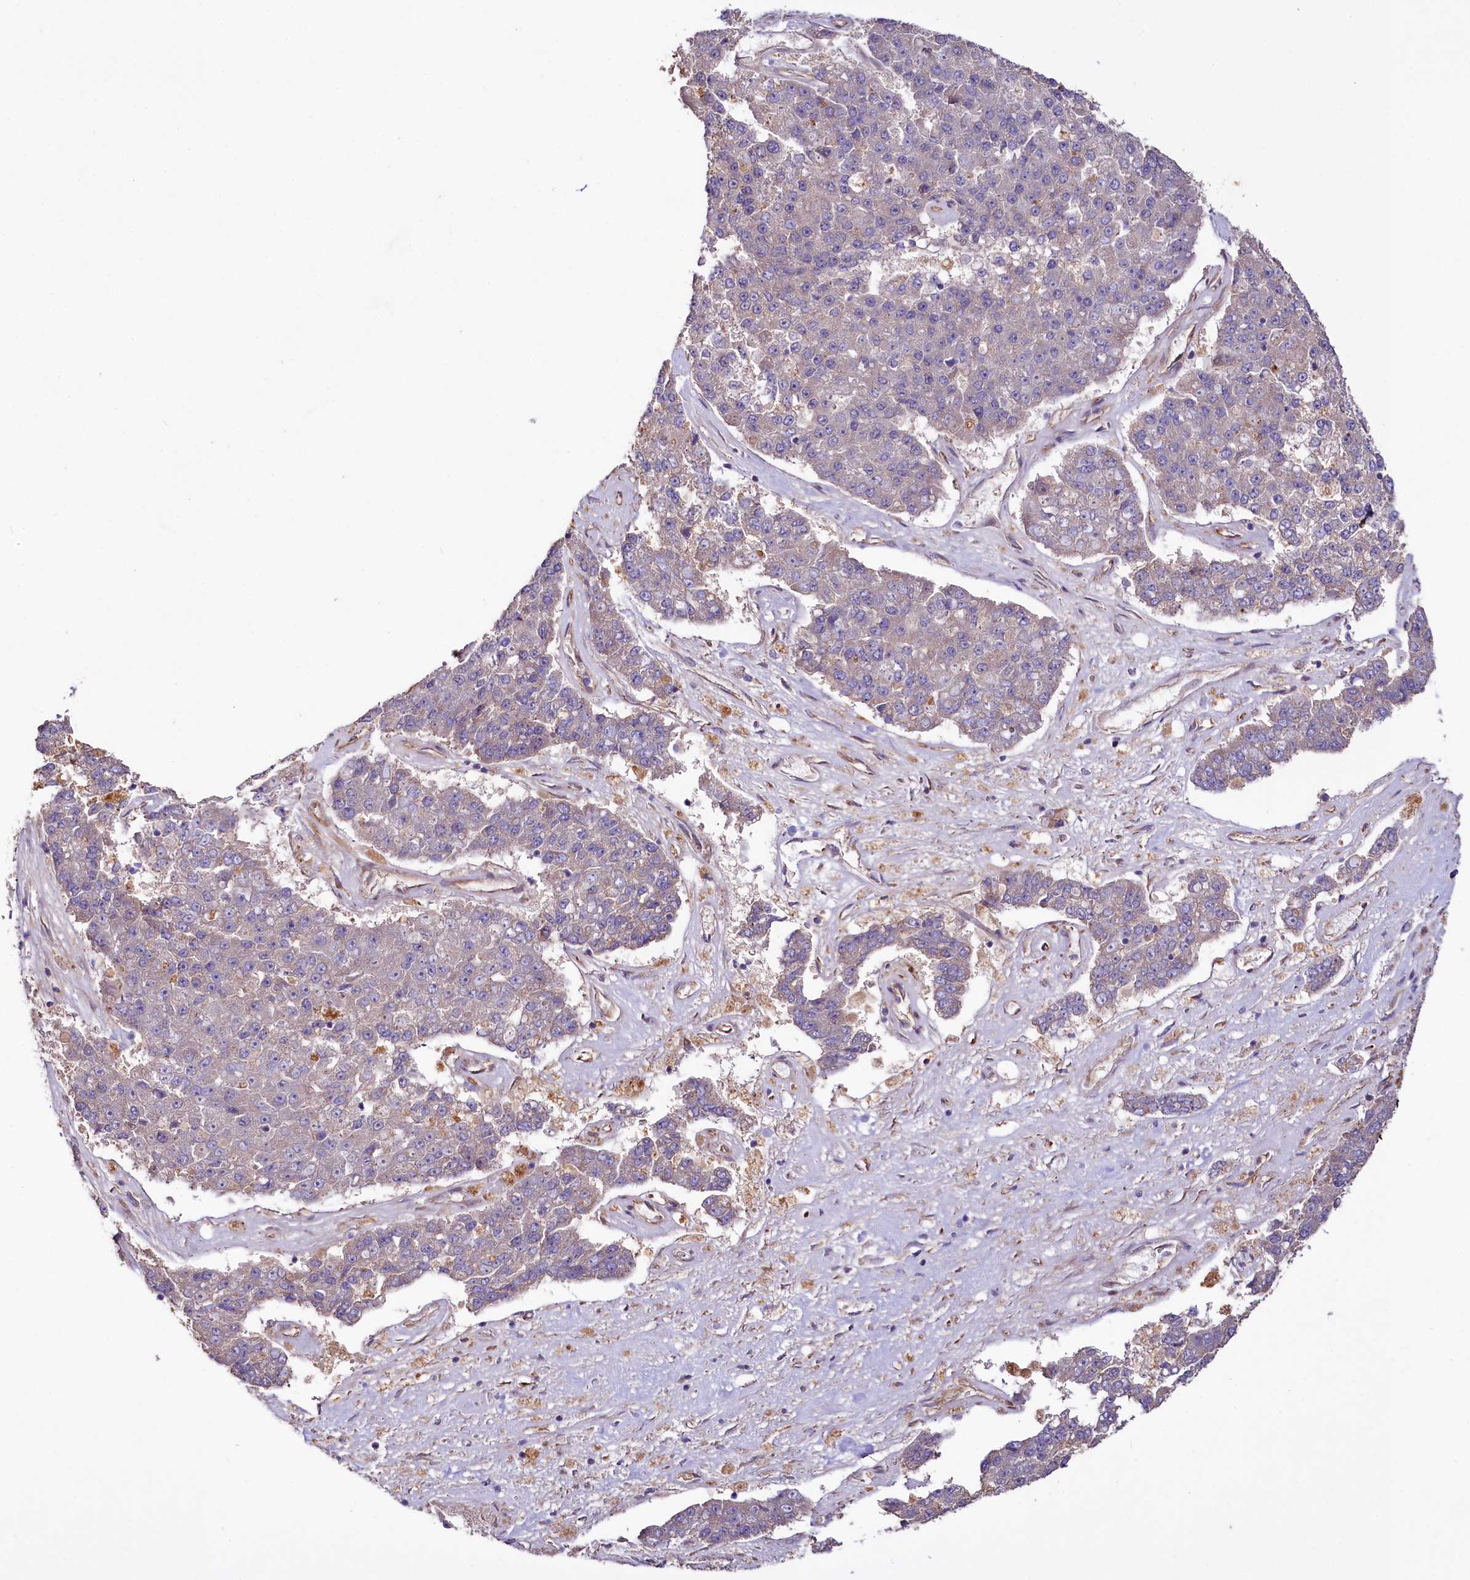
{"staining": {"intensity": "negative", "quantity": "none", "location": "none"}, "tissue": "pancreatic cancer", "cell_type": "Tumor cells", "image_type": "cancer", "snomed": [{"axis": "morphology", "description": "Adenocarcinoma, NOS"}, {"axis": "topography", "description": "Pancreas"}], "caption": "Tumor cells show no significant positivity in pancreatic cancer. Brightfield microscopy of immunohistochemistry stained with DAB (brown) and hematoxylin (blue), captured at high magnification.", "gene": "SPATS2", "patient": {"sex": "male", "age": 50}}